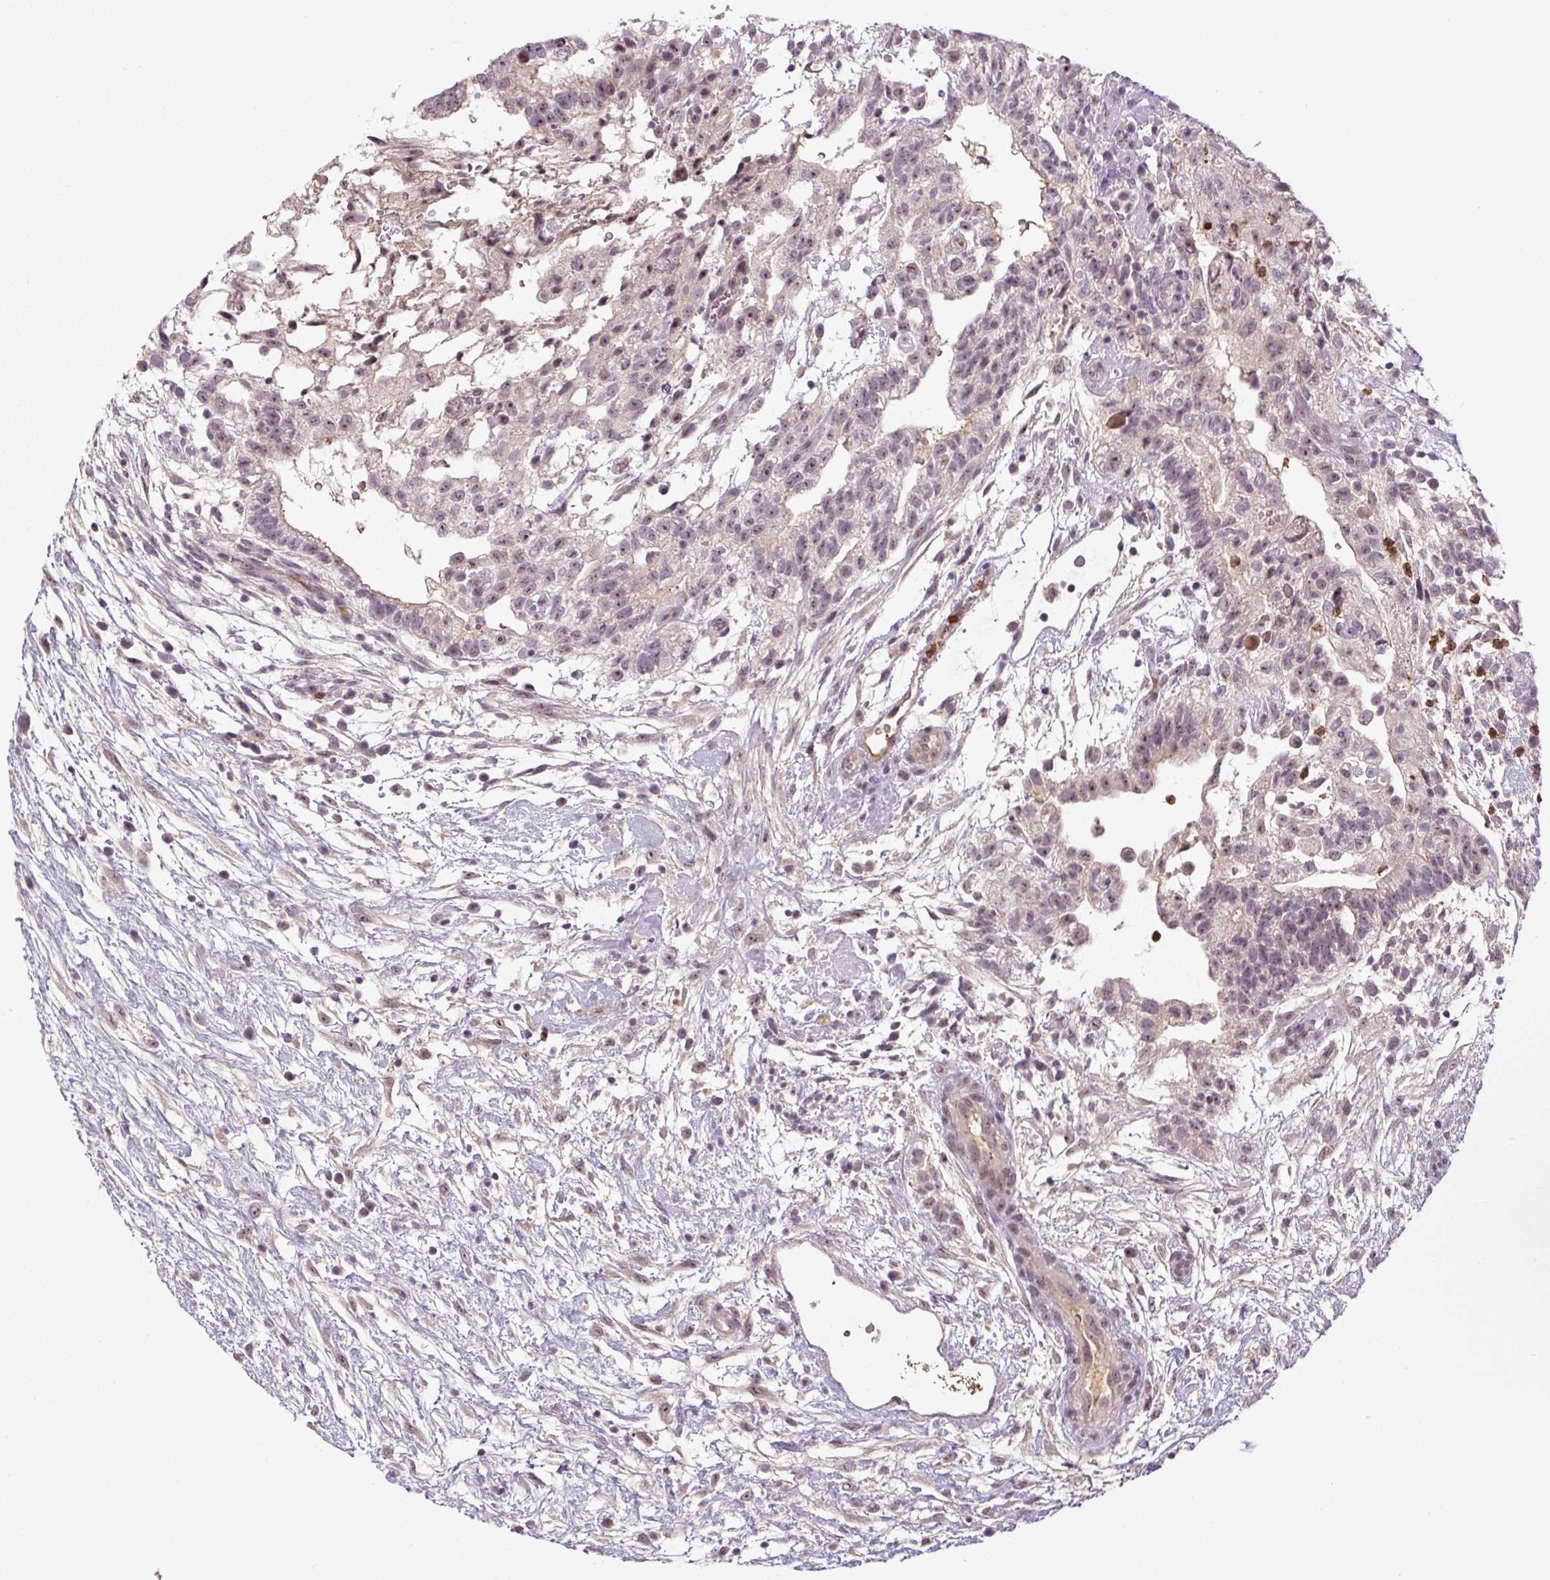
{"staining": {"intensity": "weak", "quantity": "25%-75%", "location": "nuclear"}, "tissue": "testis cancer", "cell_type": "Tumor cells", "image_type": "cancer", "snomed": [{"axis": "morphology", "description": "Carcinoma, Embryonal, NOS"}, {"axis": "topography", "description": "Testis"}], "caption": "There is low levels of weak nuclear staining in tumor cells of embryonal carcinoma (testis), as demonstrated by immunohistochemical staining (brown color).", "gene": "SGF29", "patient": {"sex": "male", "age": 32}}